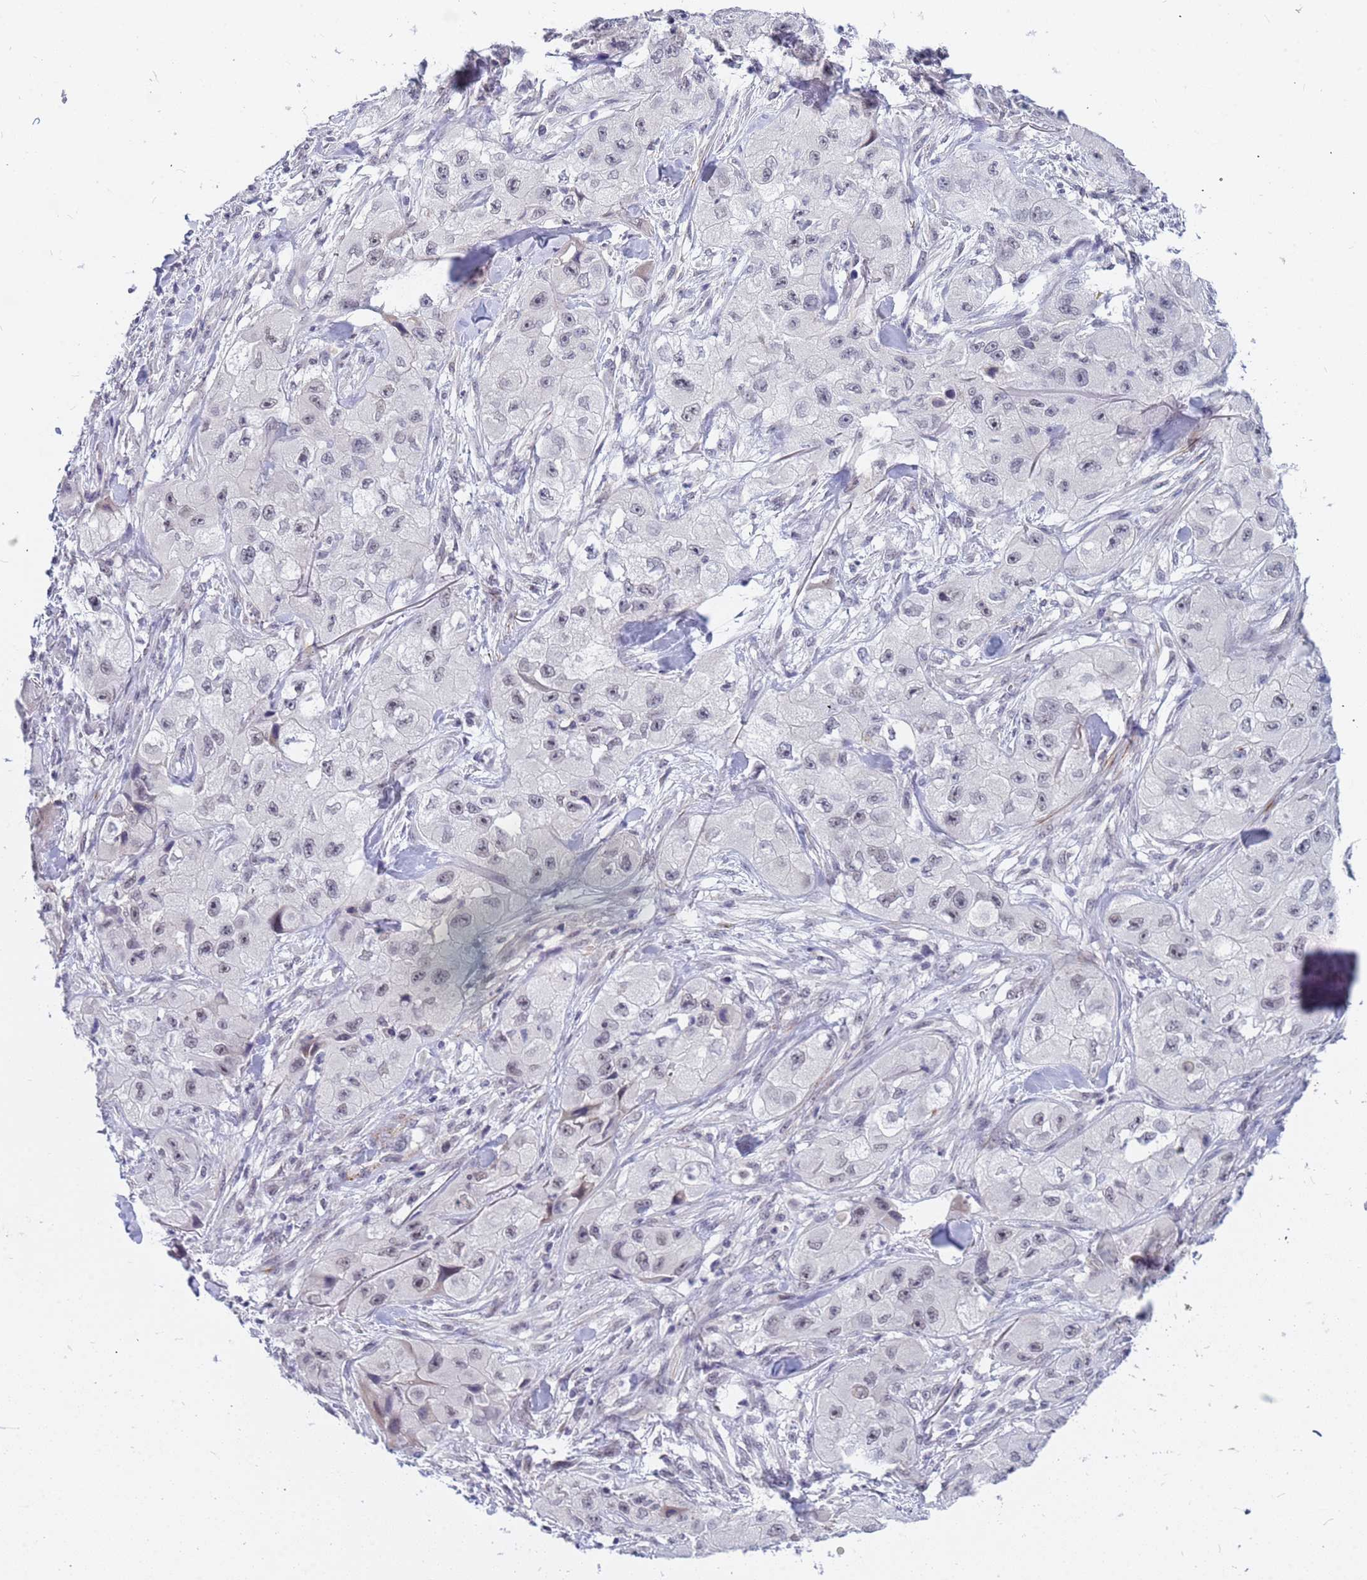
{"staining": {"intensity": "weak", "quantity": "<25%", "location": "nuclear"}, "tissue": "skin cancer", "cell_type": "Tumor cells", "image_type": "cancer", "snomed": [{"axis": "morphology", "description": "Squamous cell carcinoma, NOS"}, {"axis": "topography", "description": "Skin"}, {"axis": "topography", "description": "Subcutis"}], "caption": "Protein analysis of skin squamous cell carcinoma displays no significant expression in tumor cells.", "gene": "CXorf65", "patient": {"sex": "male", "age": 73}}